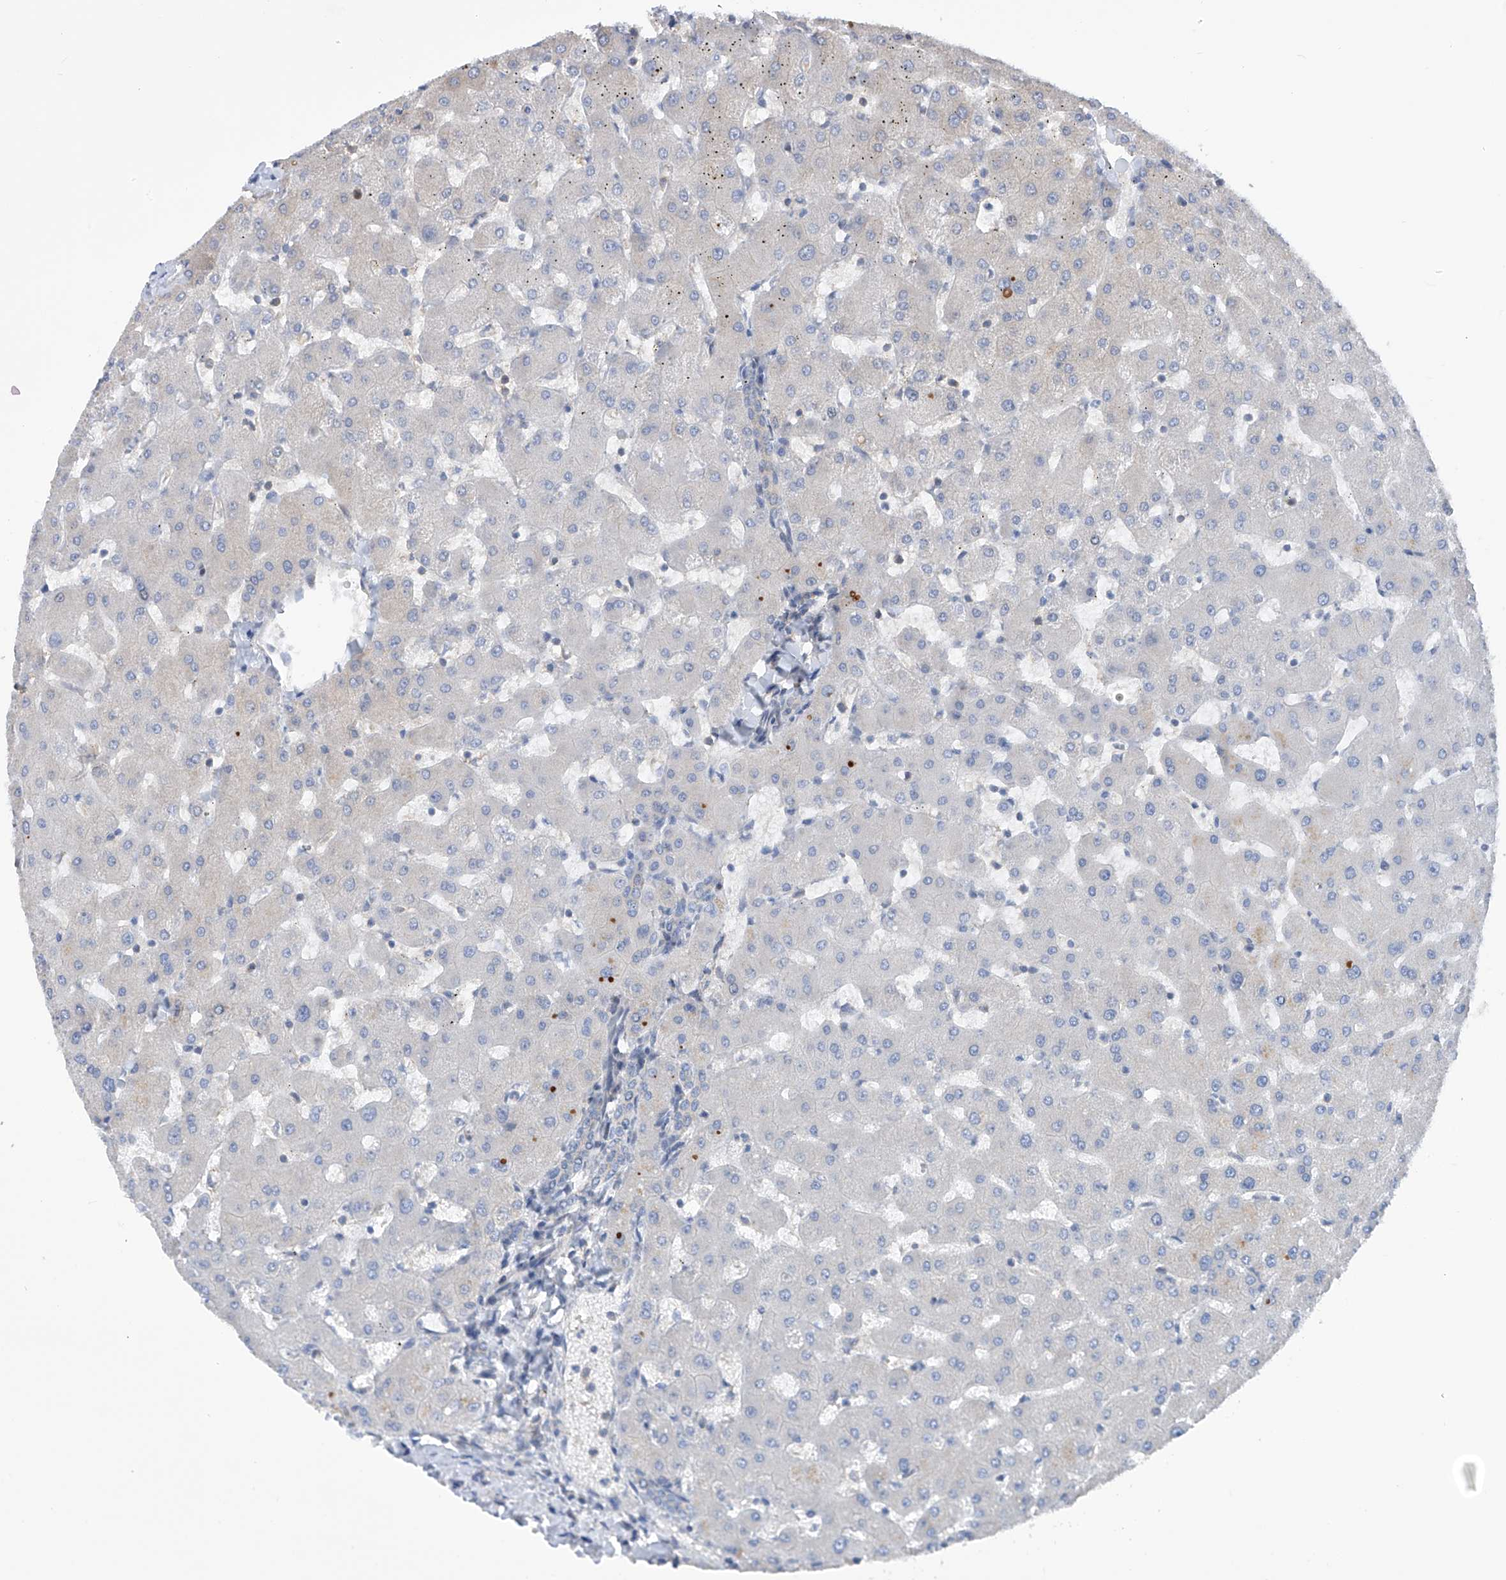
{"staining": {"intensity": "negative", "quantity": "none", "location": "none"}, "tissue": "liver", "cell_type": "Cholangiocytes", "image_type": "normal", "snomed": [{"axis": "morphology", "description": "Normal tissue, NOS"}, {"axis": "topography", "description": "Liver"}], "caption": "IHC image of unremarkable liver: human liver stained with DAB (3,3'-diaminobenzidine) exhibits no significant protein positivity in cholangiocytes.", "gene": "NUDT17", "patient": {"sex": "female", "age": 63}}